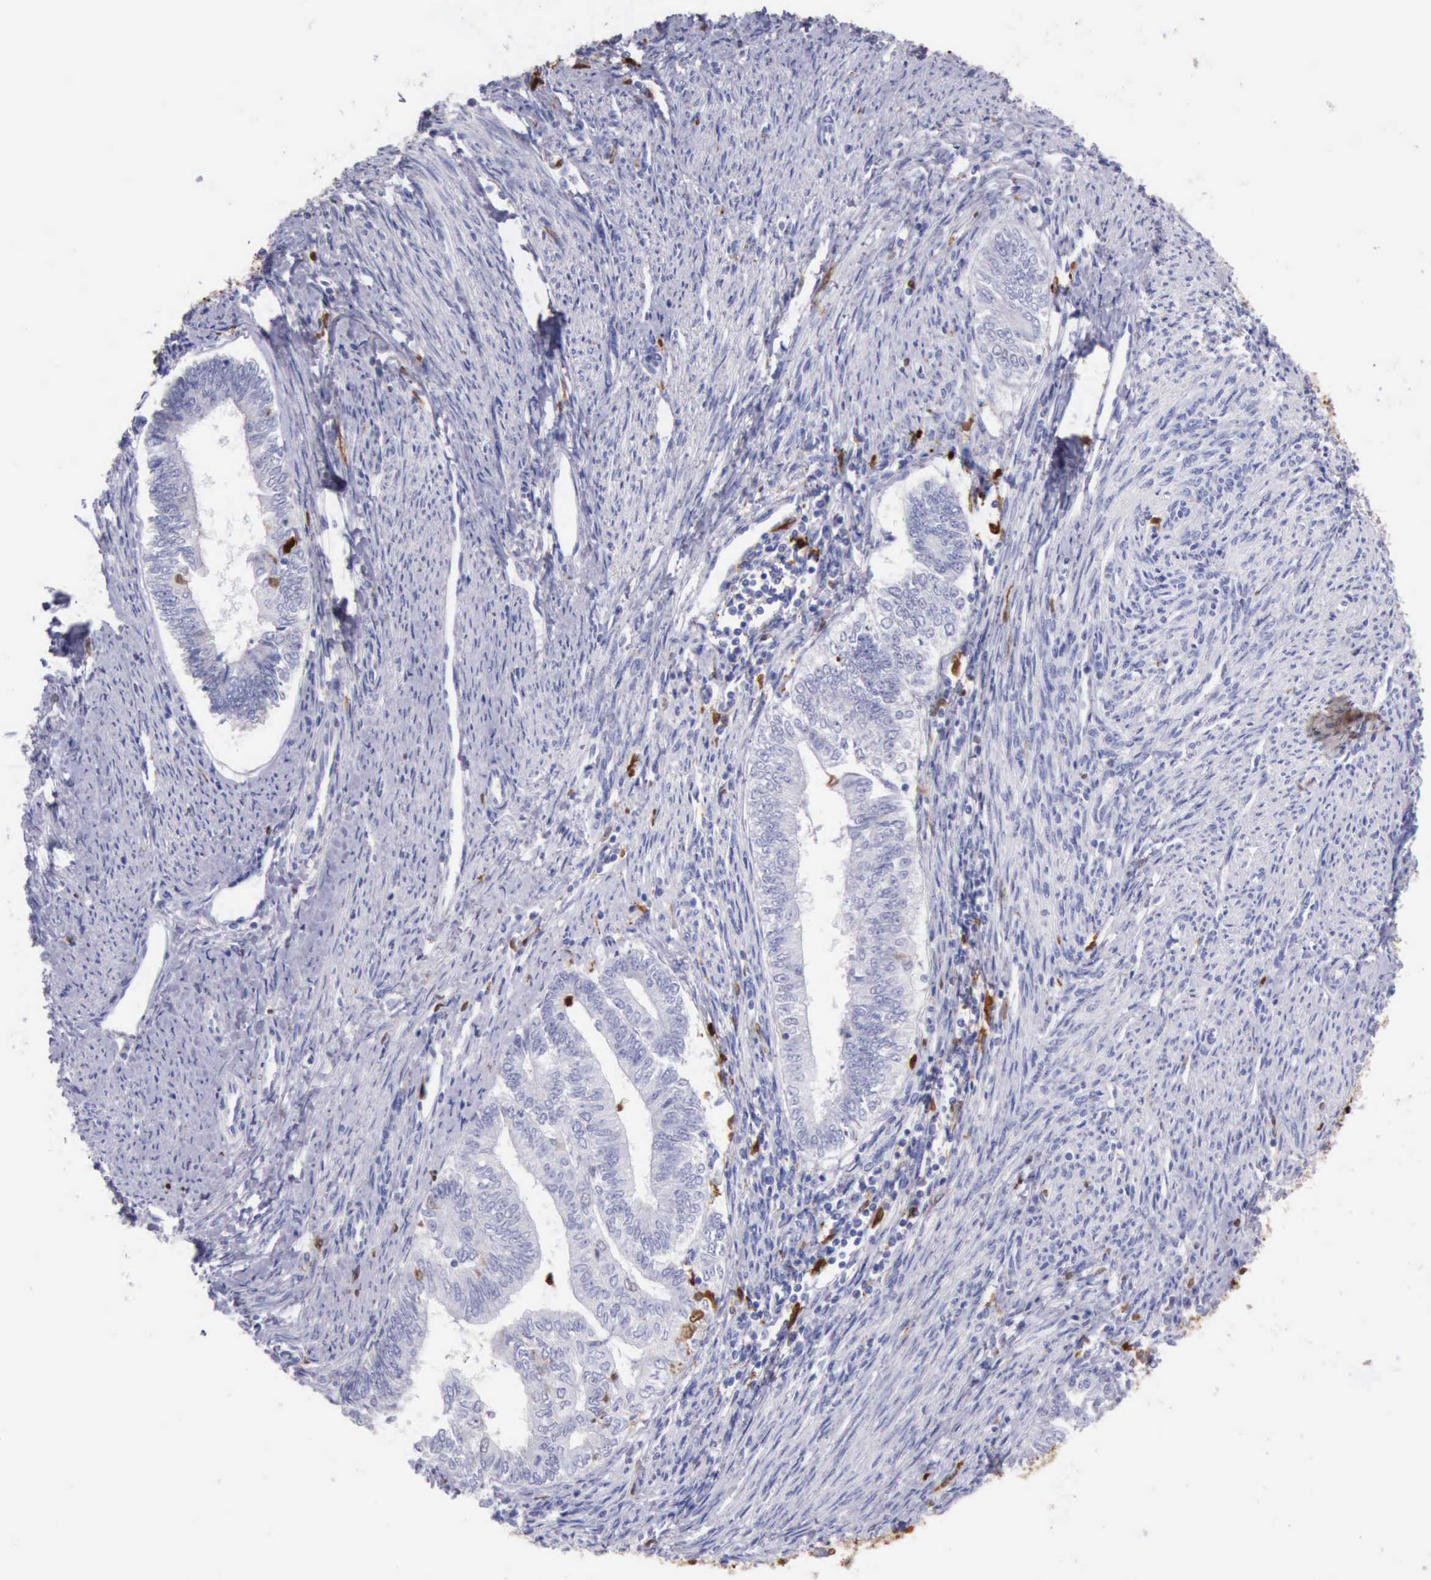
{"staining": {"intensity": "negative", "quantity": "none", "location": "none"}, "tissue": "endometrial cancer", "cell_type": "Tumor cells", "image_type": "cancer", "snomed": [{"axis": "morphology", "description": "Adenocarcinoma, NOS"}, {"axis": "topography", "description": "Endometrium"}], "caption": "The histopathology image displays no significant staining in tumor cells of endometrial adenocarcinoma.", "gene": "CSTA", "patient": {"sex": "female", "age": 66}}